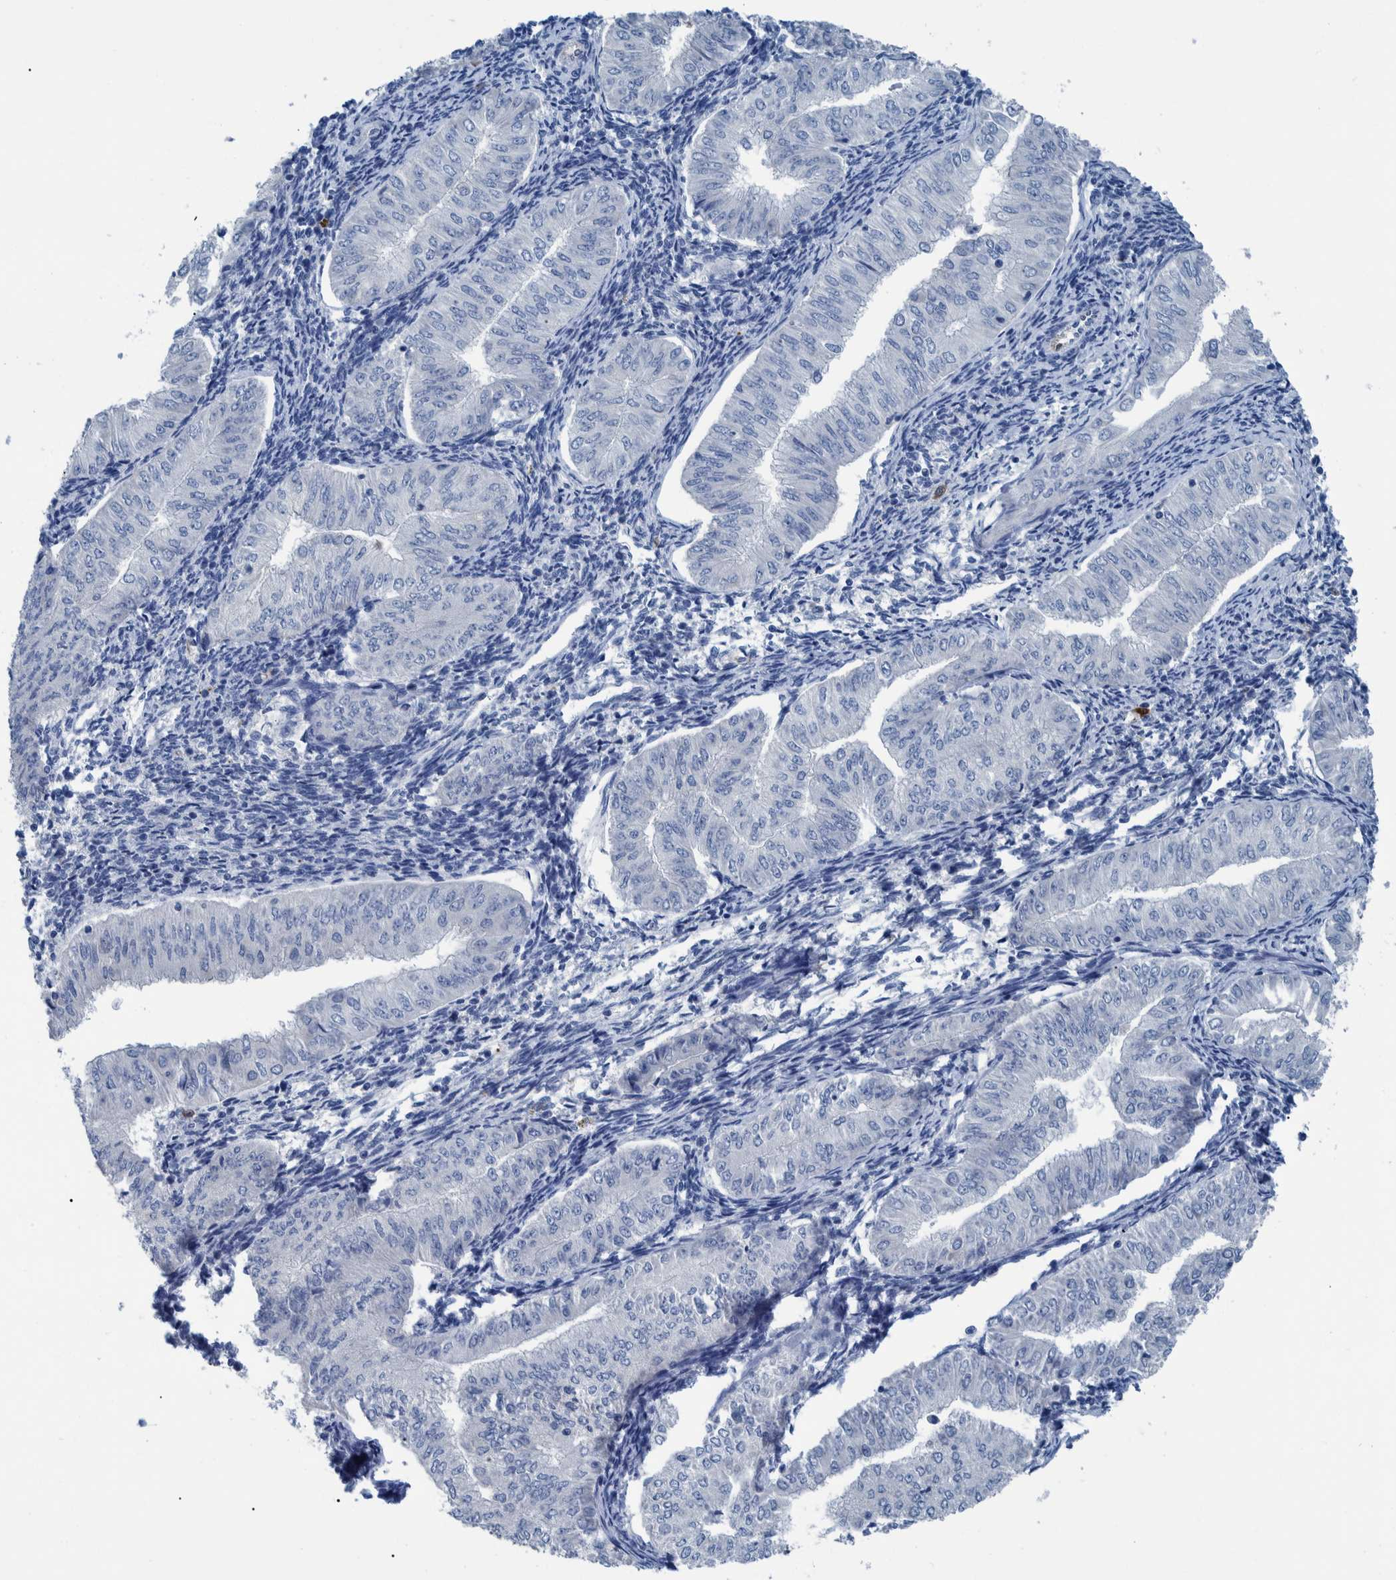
{"staining": {"intensity": "negative", "quantity": "none", "location": "none"}, "tissue": "endometrial cancer", "cell_type": "Tumor cells", "image_type": "cancer", "snomed": [{"axis": "morphology", "description": "Normal tissue, NOS"}, {"axis": "morphology", "description": "Adenocarcinoma, NOS"}, {"axis": "topography", "description": "Endometrium"}], "caption": "Immunohistochemical staining of human endometrial adenocarcinoma demonstrates no significant expression in tumor cells.", "gene": "IDO1", "patient": {"sex": "female", "age": 53}}